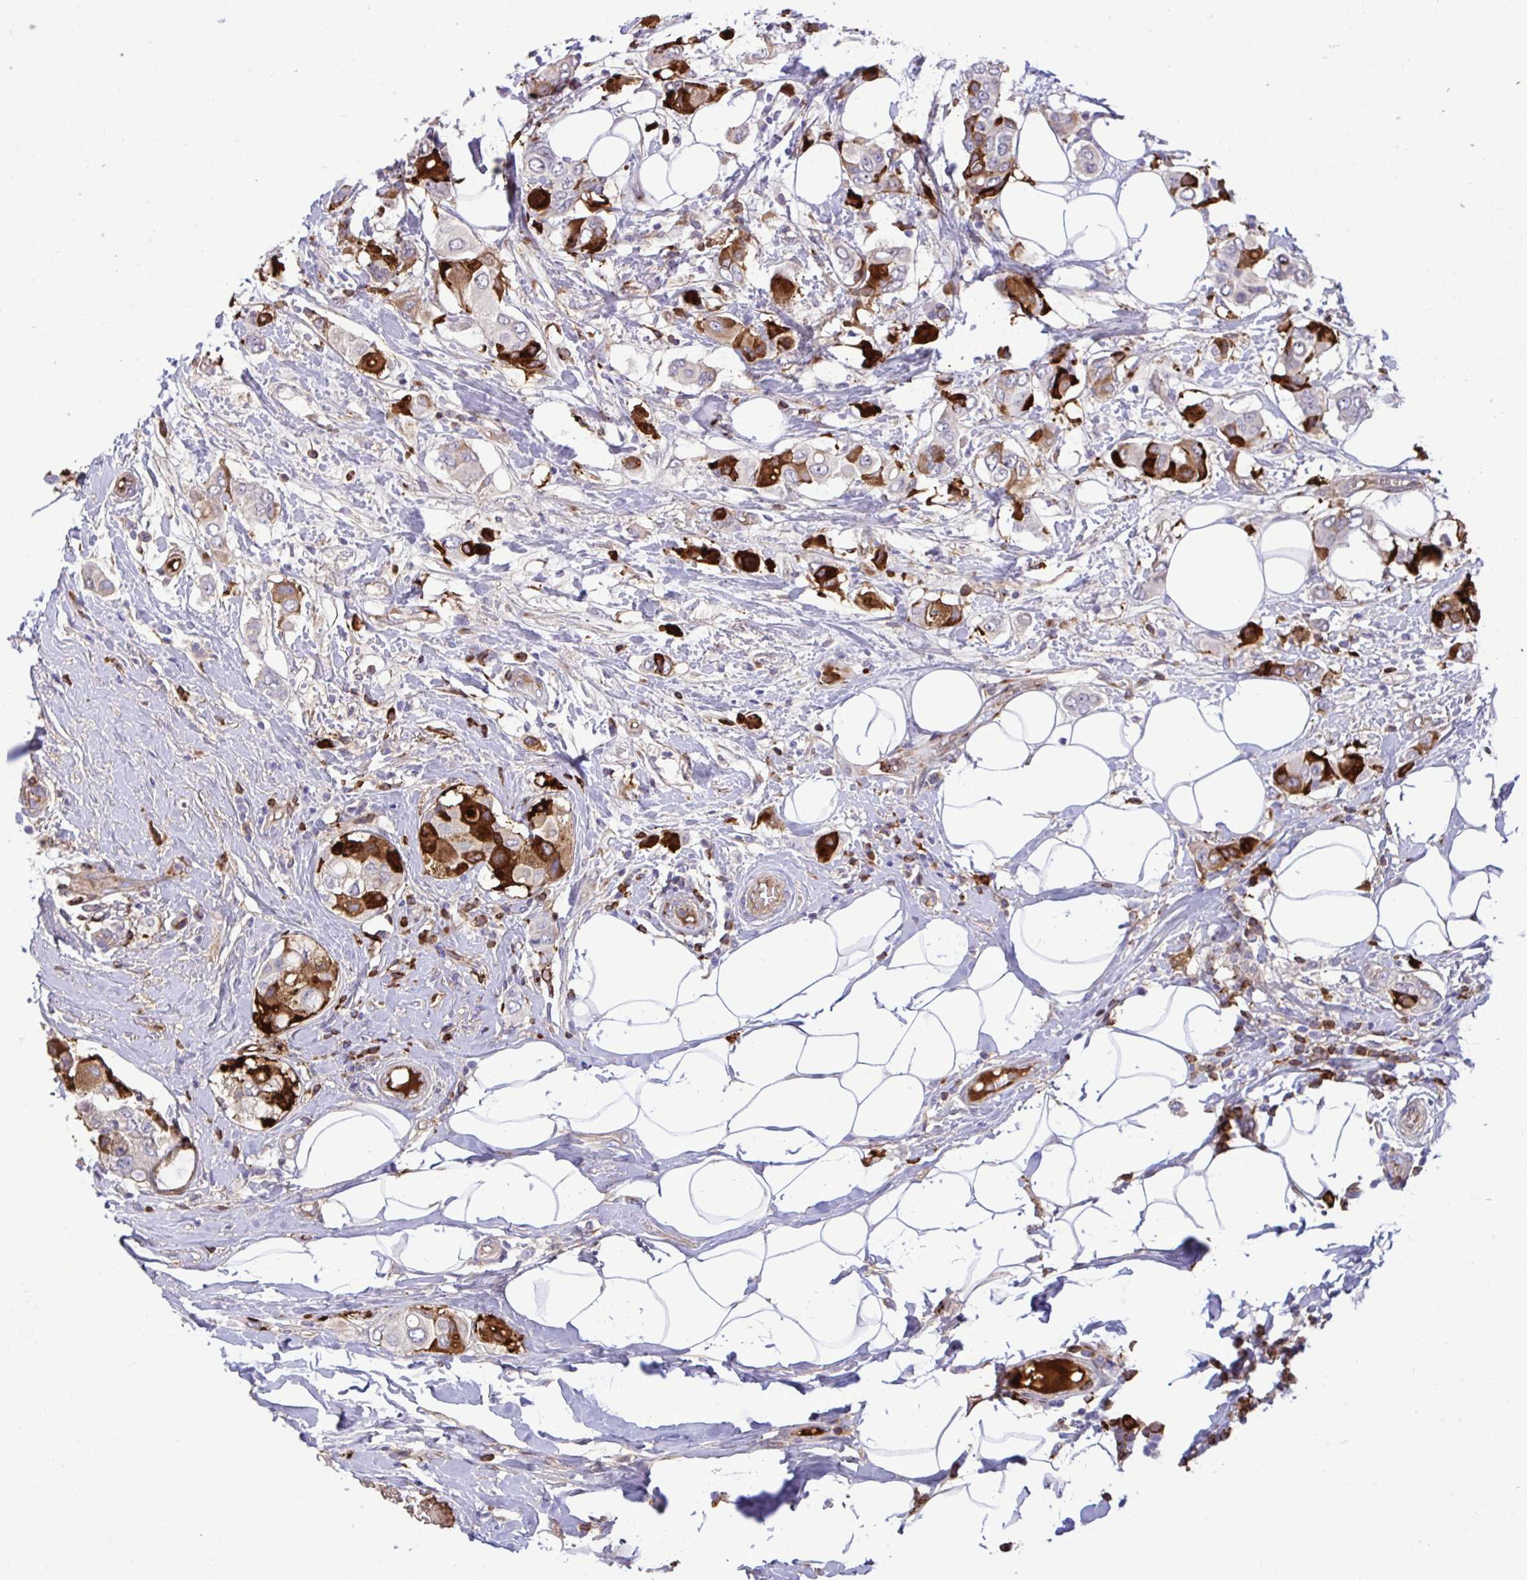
{"staining": {"intensity": "strong", "quantity": "25%-75%", "location": "cytoplasmic/membranous"}, "tissue": "breast cancer", "cell_type": "Tumor cells", "image_type": "cancer", "snomed": [{"axis": "morphology", "description": "Lobular carcinoma"}, {"axis": "topography", "description": "Breast"}], "caption": "Immunohistochemical staining of breast cancer (lobular carcinoma) demonstrates high levels of strong cytoplasmic/membranous protein positivity in approximately 25%-75% of tumor cells.", "gene": "F2", "patient": {"sex": "female", "age": 51}}